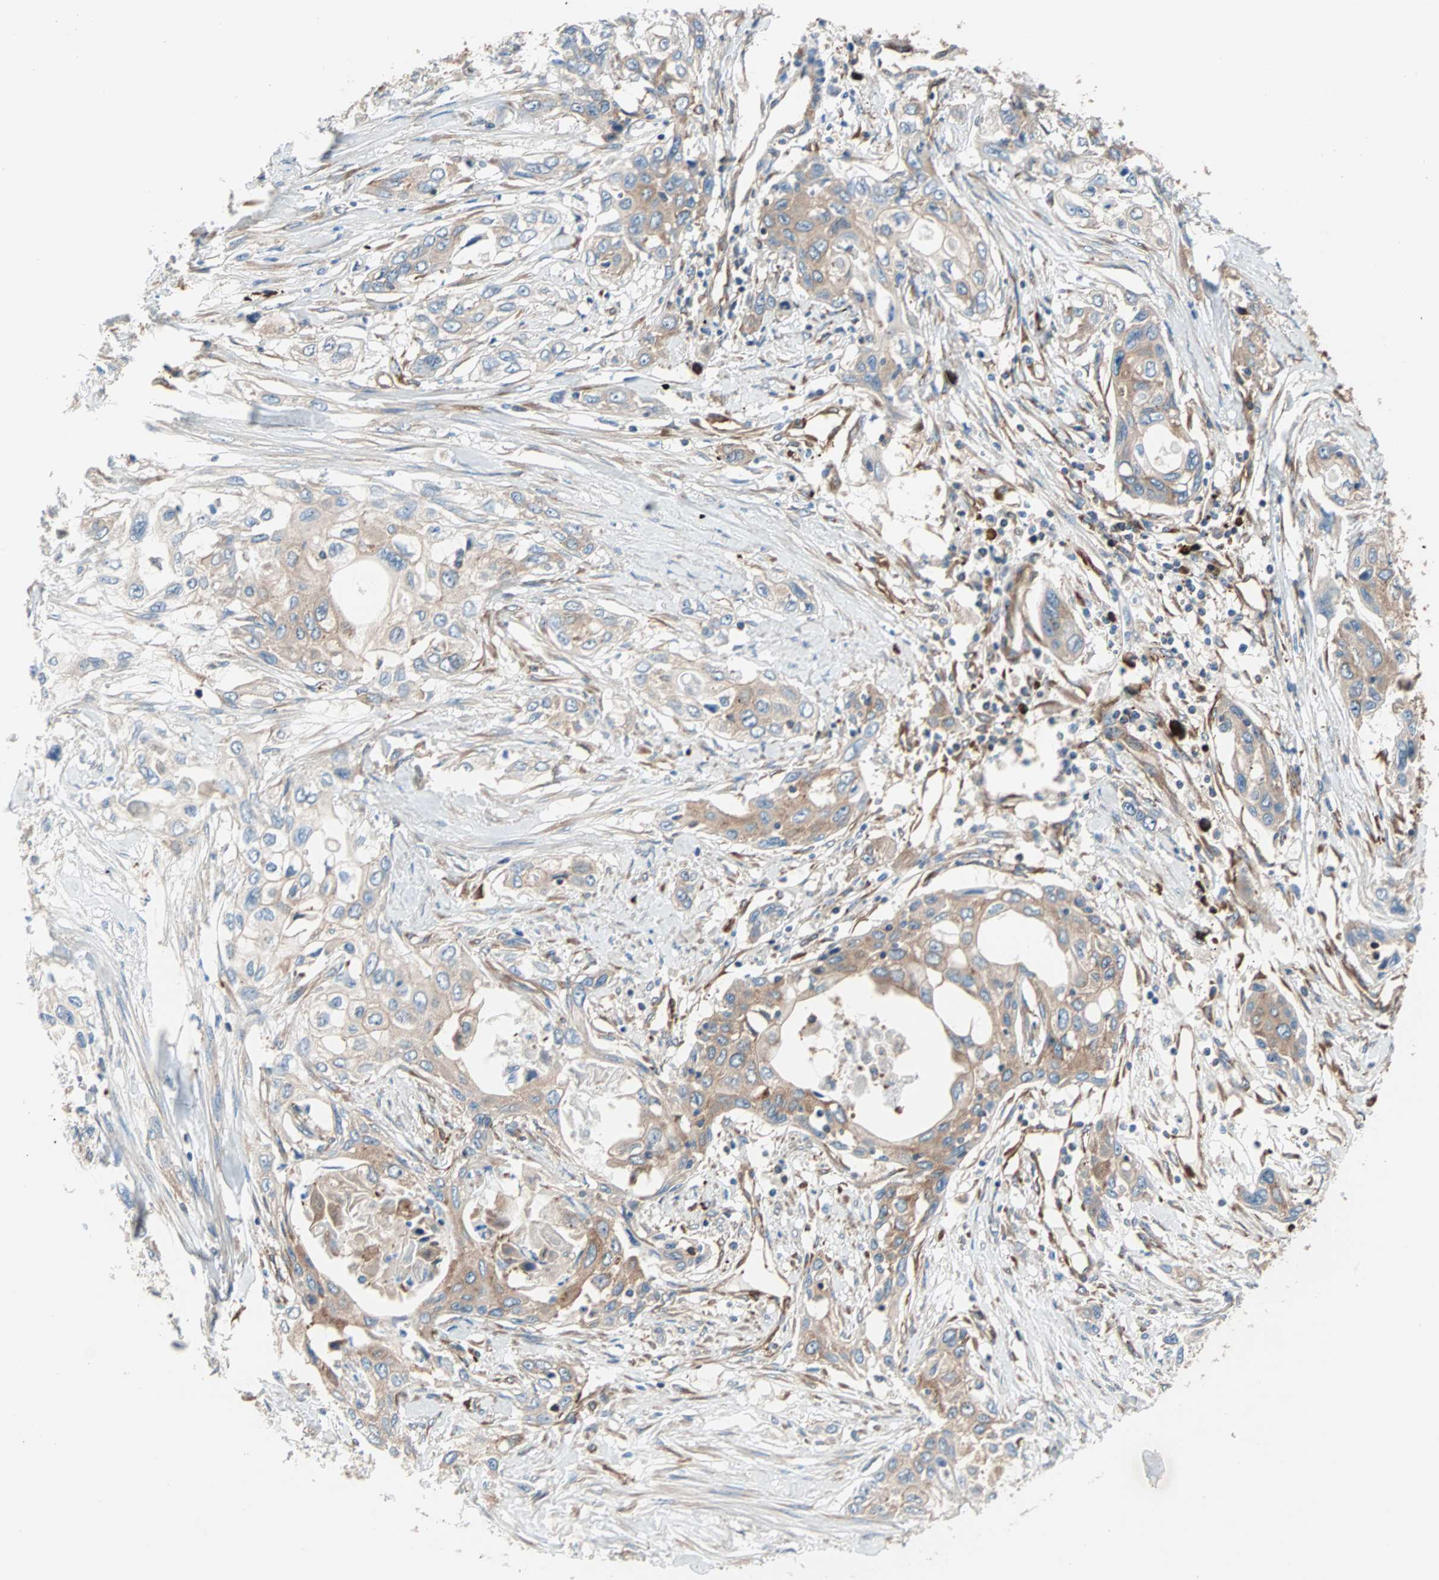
{"staining": {"intensity": "weak", "quantity": ">75%", "location": "cytoplasmic/membranous"}, "tissue": "pancreatic cancer", "cell_type": "Tumor cells", "image_type": "cancer", "snomed": [{"axis": "morphology", "description": "Adenocarcinoma, NOS"}, {"axis": "topography", "description": "Pancreas"}], "caption": "Pancreatic cancer (adenocarcinoma) tissue exhibits weak cytoplasmic/membranous positivity in approximately >75% of tumor cells, visualized by immunohistochemistry.", "gene": "EEF2", "patient": {"sex": "female", "age": 70}}